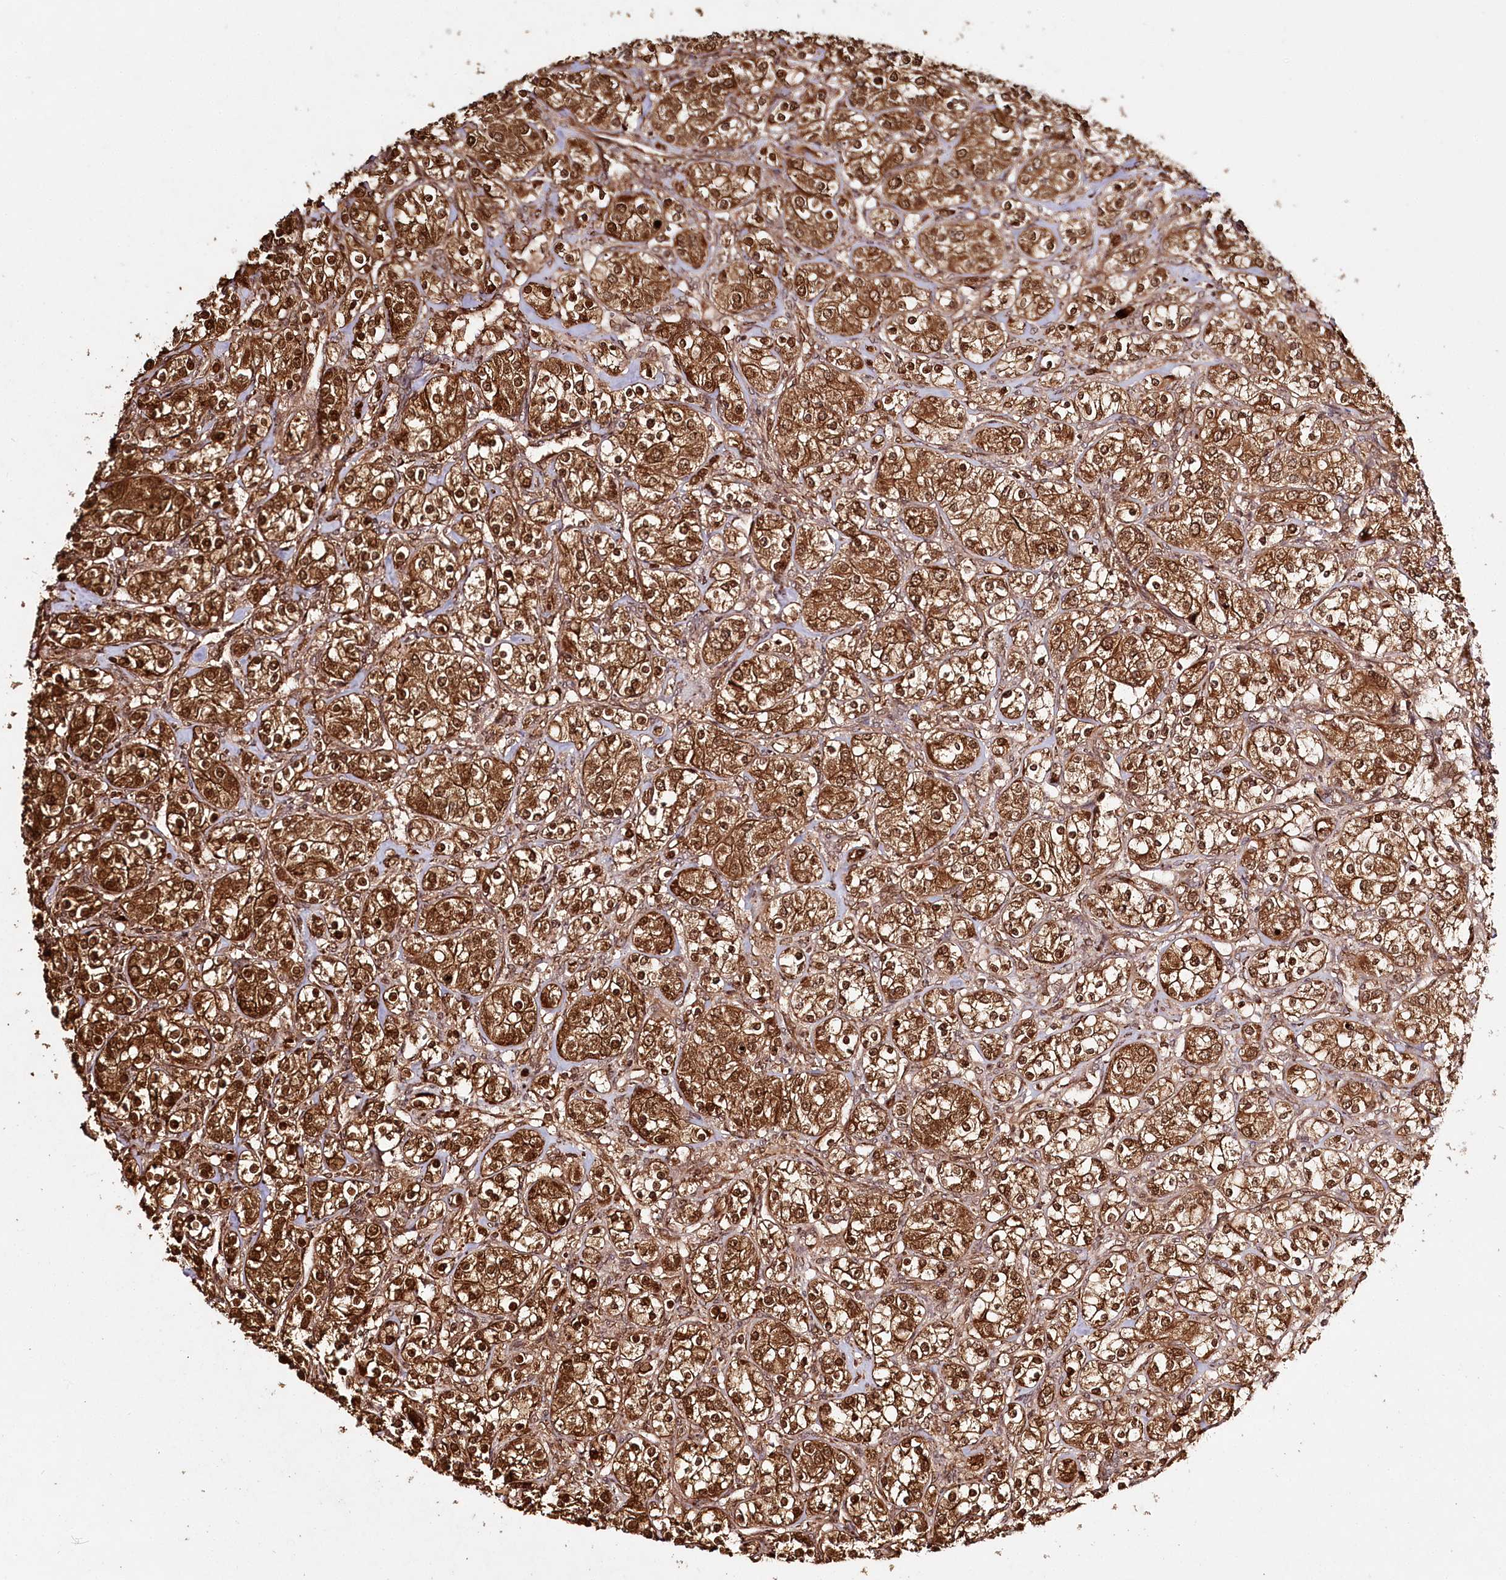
{"staining": {"intensity": "strong", "quantity": ">75%", "location": "cytoplasmic/membranous,nuclear"}, "tissue": "renal cancer", "cell_type": "Tumor cells", "image_type": "cancer", "snomed": [{"axis": "morphology", "description": "Adenocarcinoma, NOS"}, {"axis": "topography", "description": "Kidney"}], "caption": "Protein expression analysis of renal cancer (adenocarcinoma) demonstrates strong cytoplasmic/membranous and nuclear staining in approximately >75% of tumor cells.", "gene": "ULK2", "patient": {"sex": "male", "age": 77}}